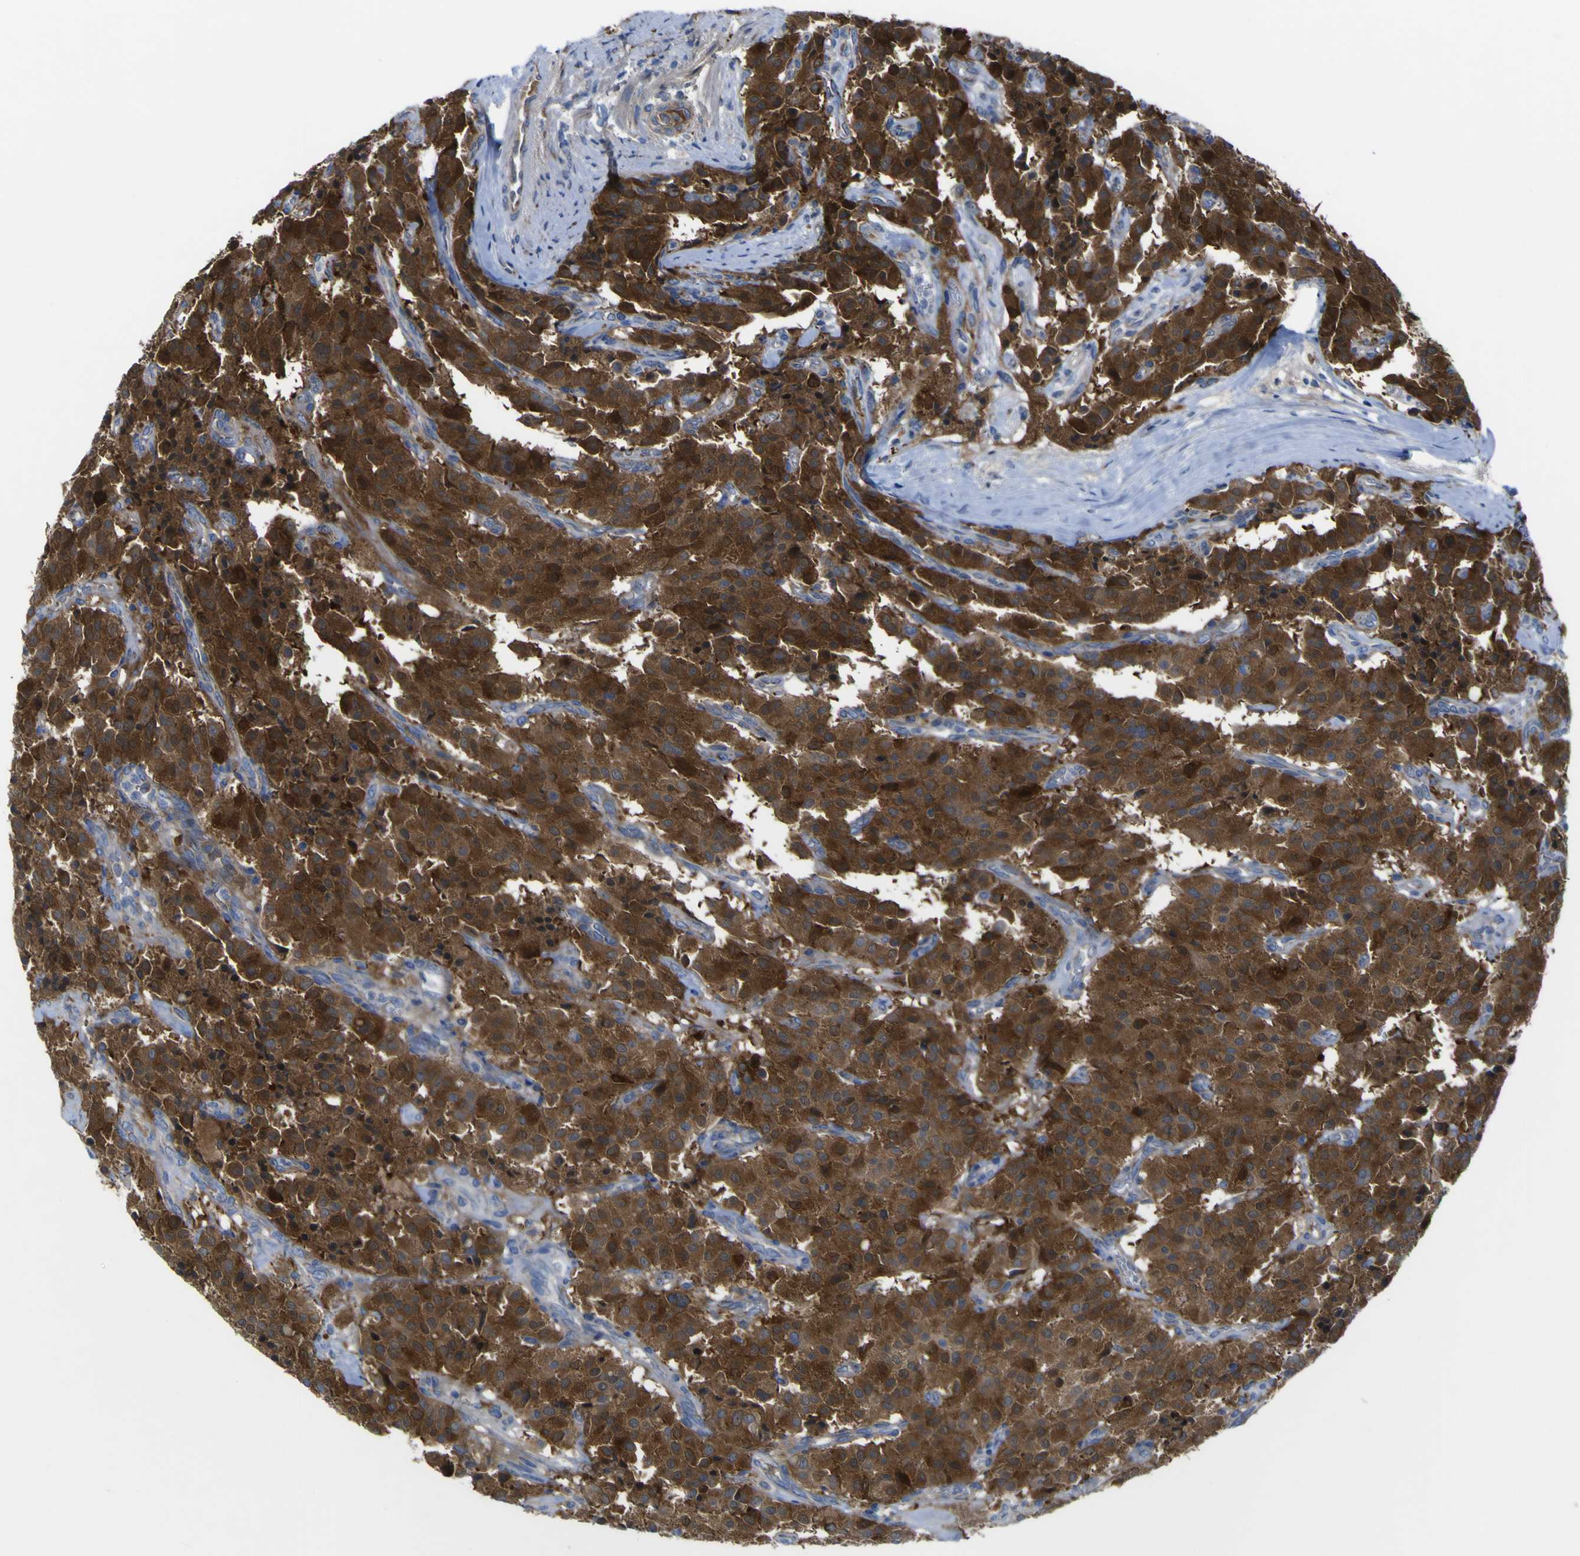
{"staining": {"intensity": "strong", "quantity": ">75%", "location": "cytoplasmic/membranous"}, "tissue": "carcinoid", "cell_type": "Tumor cells", "image_type": "cancer", "snomed": [{"axis": "morphology", "description": "Carcinoid, malignant, NOS"}, {"axis": "topography", "description": "Lung"}], "caption": "Protein expression analysis of human malignant carcinoid reveals strong cytoplasmic/membranous expression in approximately >75% of tumor cells. (DAB (3,3'-diaminobenzidine) IHC with brightfield microscopy, high magnification).", "gene": "CST3", "patient": {"sex": "male", "age": 30}}